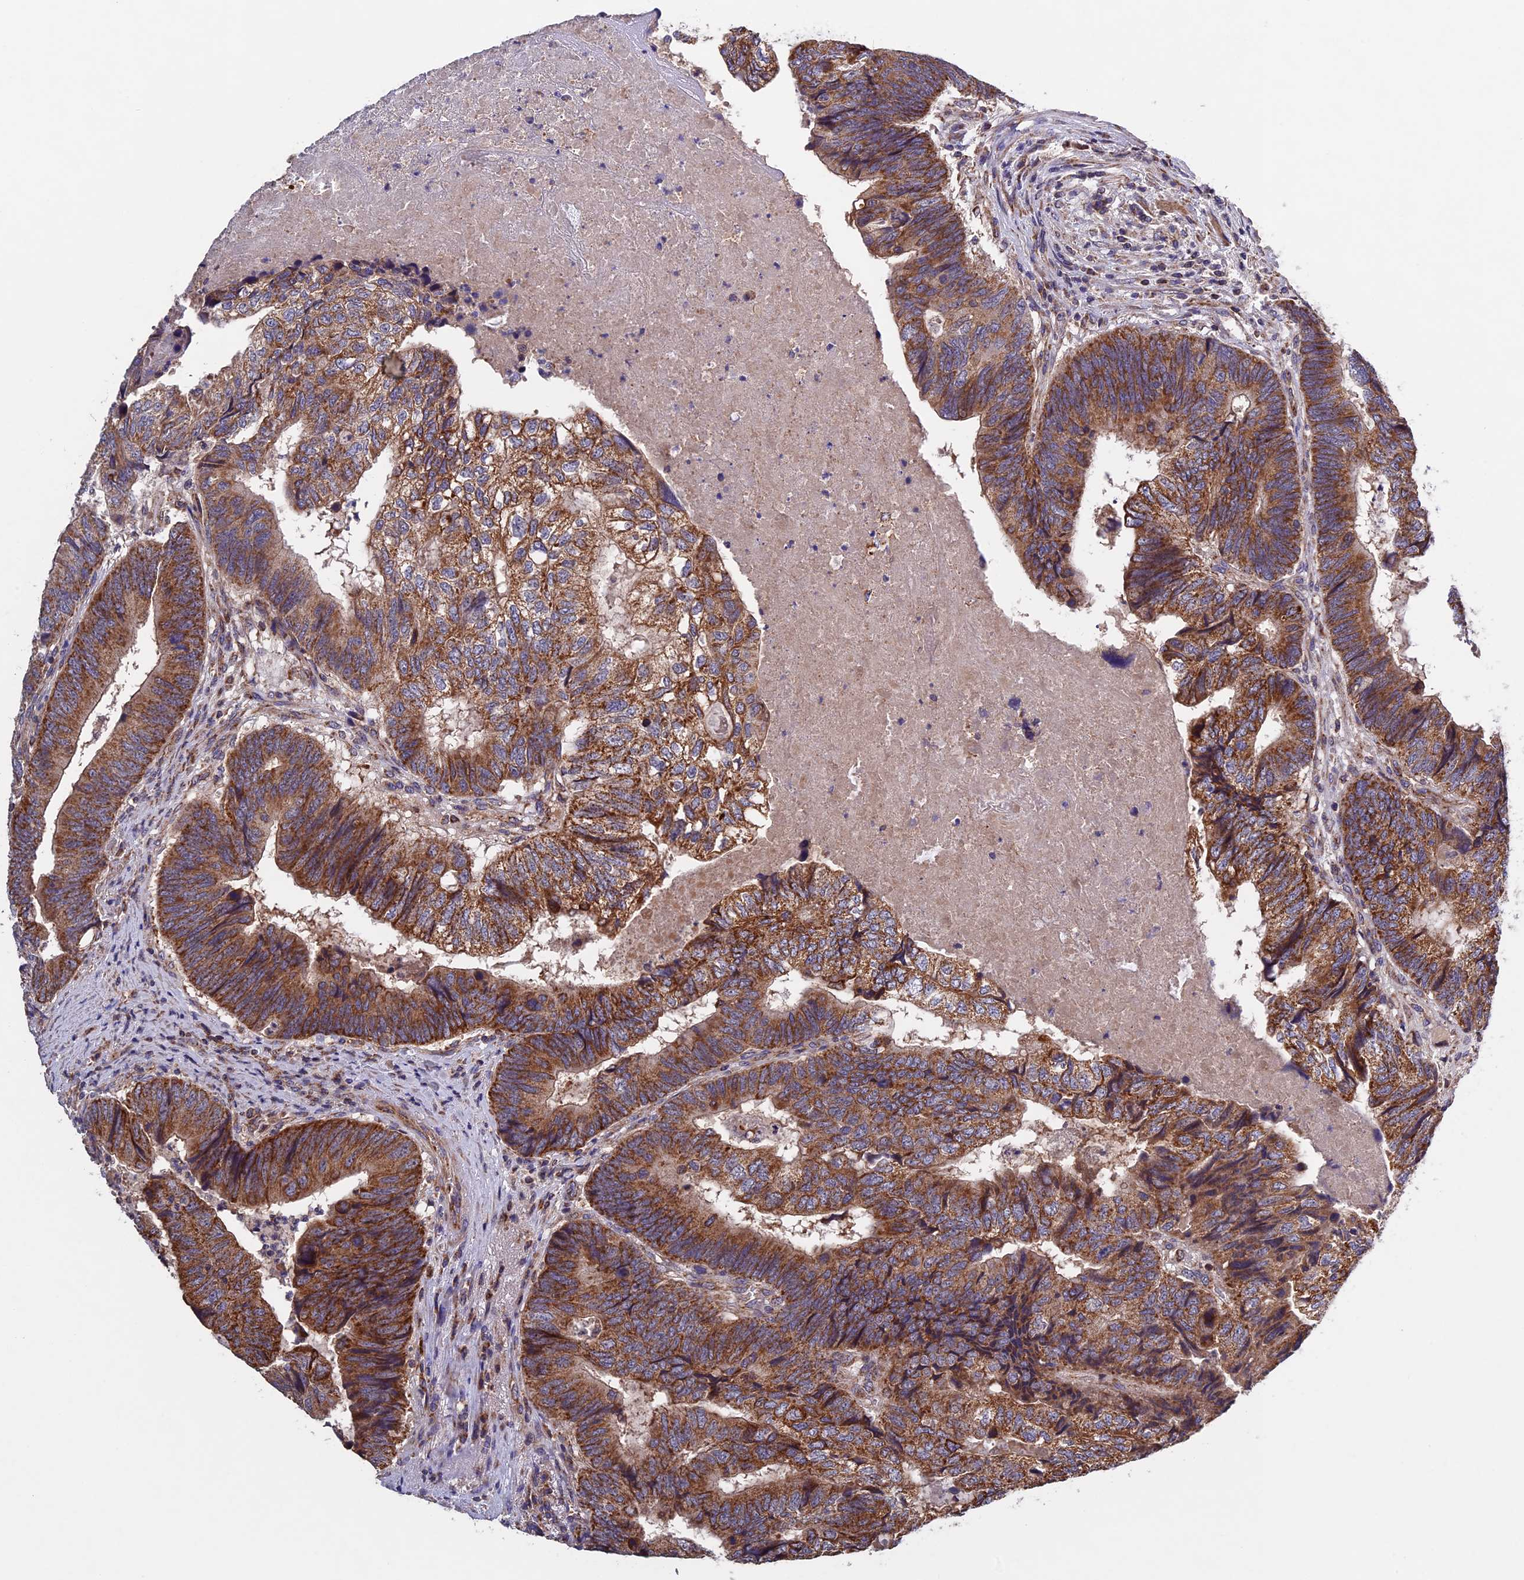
{"staining": {"intensity": "moderate", "quantity": ">75%", "location": "cytoplasmic/membranous"}, "tissue": "colorectal cancer", "cell_type": "Tumor cells", "image_type": "cancer", "snomed": [{"axis": "morphology", "description": "Adenocarcinoma, NOS"}, {"axis": "topography", "description": "Colon"}], "caption": "Colorectal adenocarcinoma tissue displays moderate cytoplasmic/membranous staining in approximately >75% of tumor cells", "gene": "RNF17", "patient": {"sex": "female", "age": 67}}